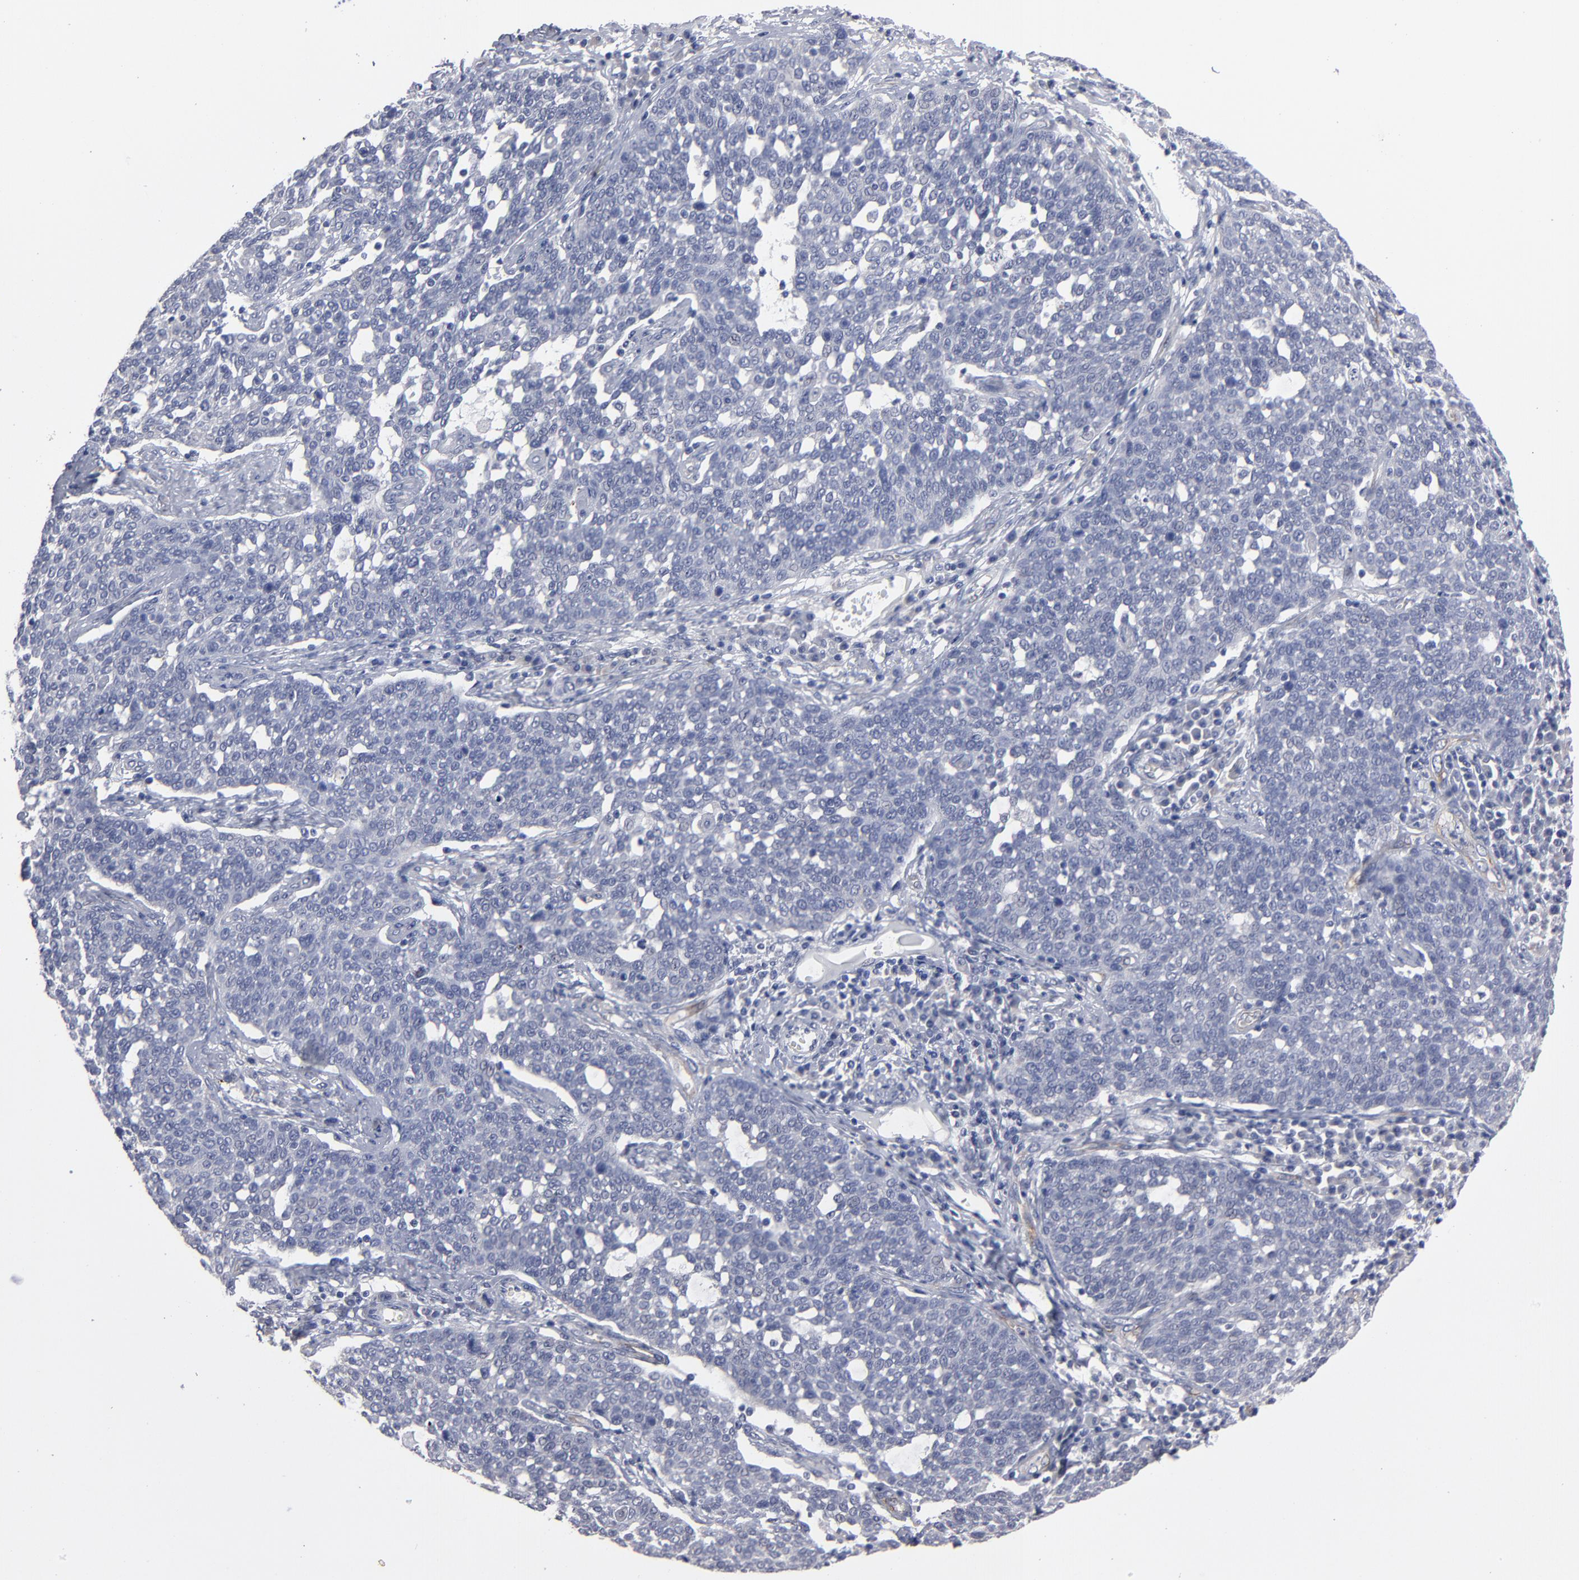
{"staining": {"intensity": "negative", "quantity": "none", "location": "none"}, "tissue": "cervical cancer", "cell_type": "Tumor cells", "image_type": "cancer", "snomed": [{"axis": "morphology", "description": "Squamous cell carcinoma, NOS"}, {"axis": "topography", "description": "Cervix"}], "caption": "Immunohistochemistry micrograph of neoplastic tissue: cervical cancer stained with DAB shows no significant protein positivity in tumor cells.", "gene": "ZNF175", "patient": {"sex": "female", "age": 34}}